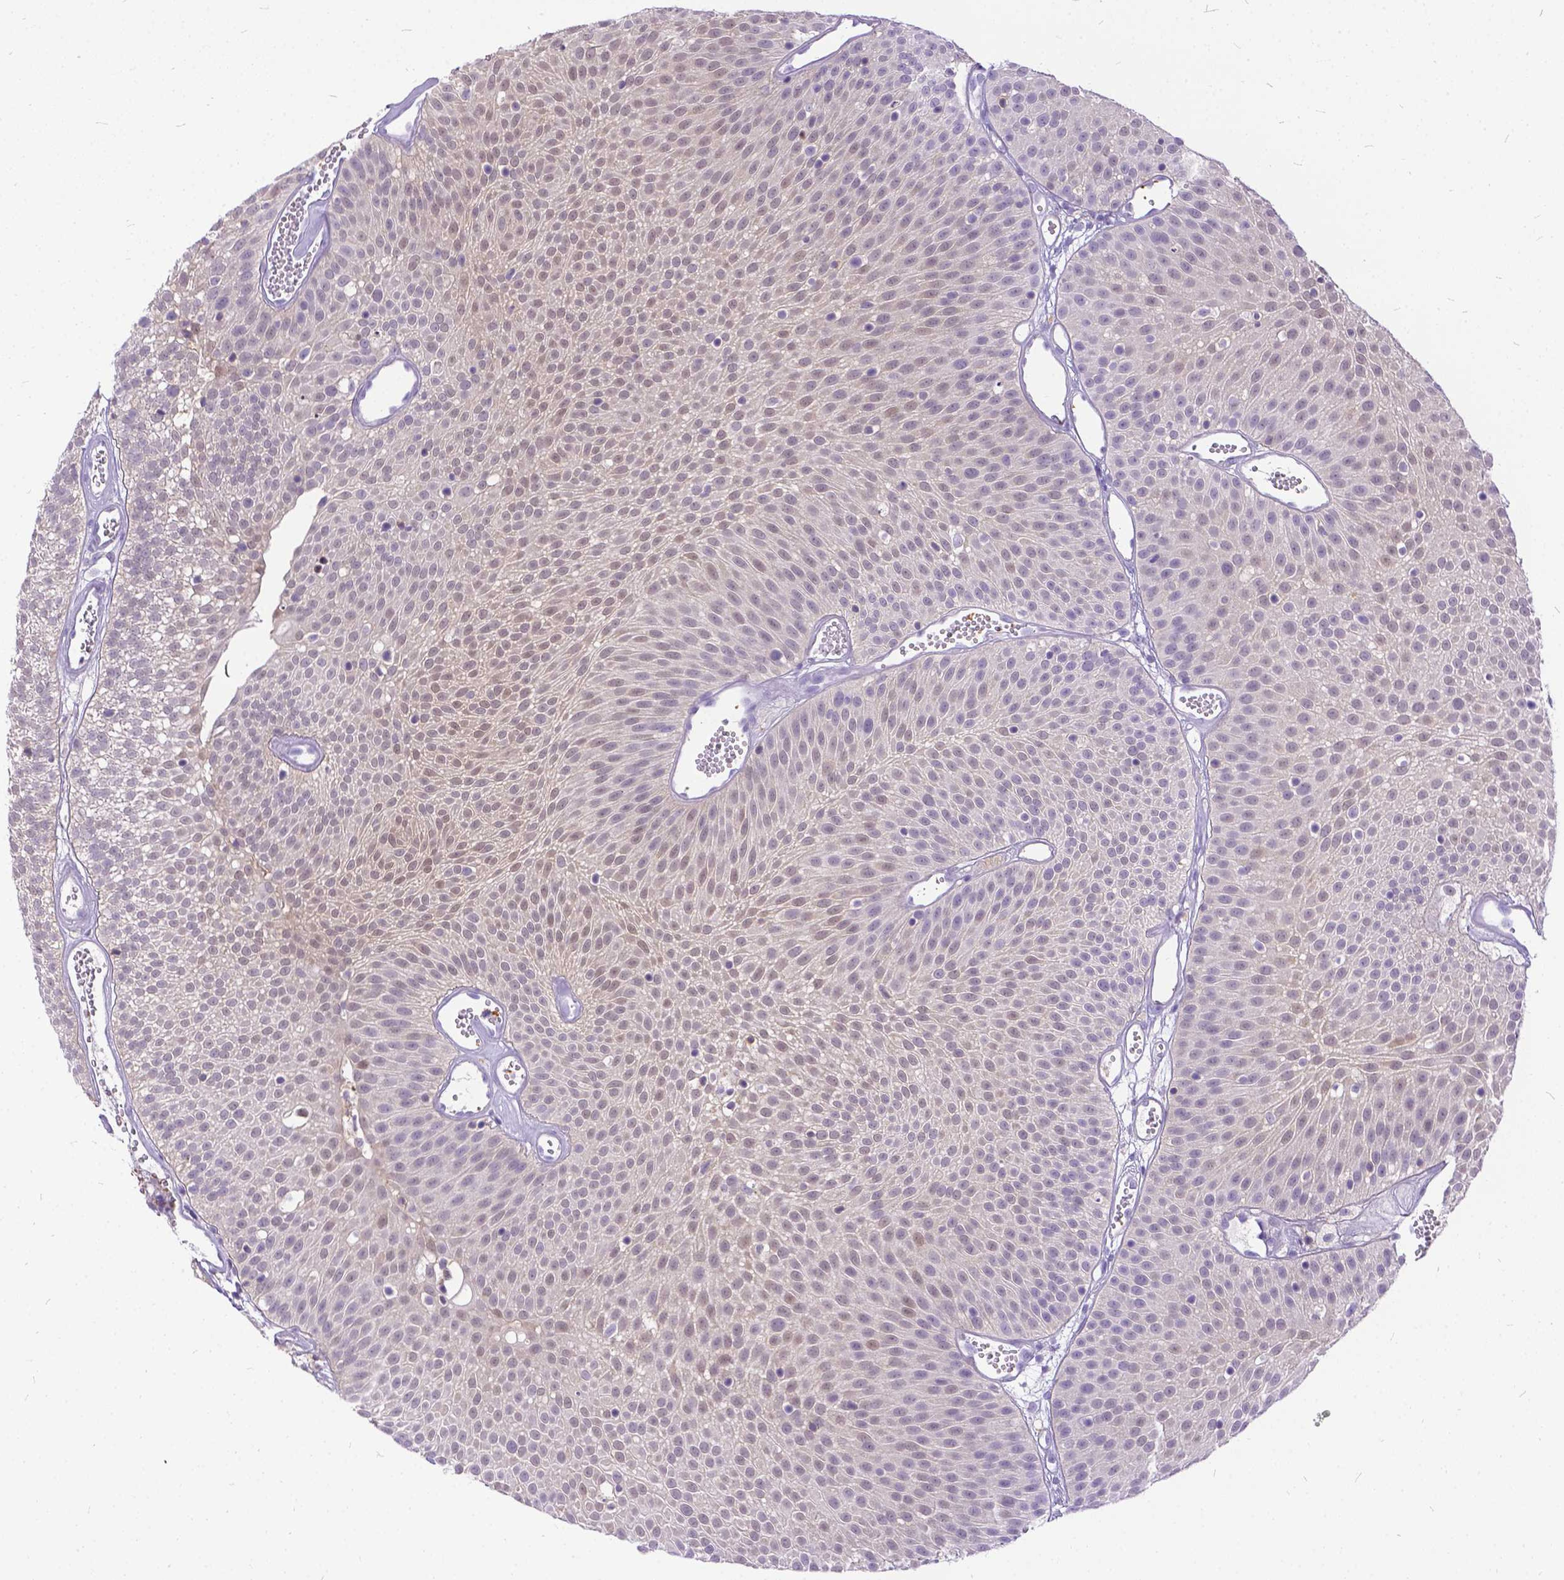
{"staining": {"intensity": "weak", "quantity": "25%-75%", "location": "cytoplasmic/membranous,nuclear"}, "tissue": "urothelial cancer", "cell_type": "Tumor cells", "image_type": "cancer", "snomed": [{"axis": "morphology", "description": "Urothelial carcinoma, Low grade"}, {"axis": "topography", "description": "Urinary bladder"}], "caption": "A histopathology image of human urothelial cancer stained for a protein displays weak cytoplasmic/membranous and nuclear brown staining in tumor cells.", "gene": "TMEM169", "patient": {"sex": "male", "age": 52}}